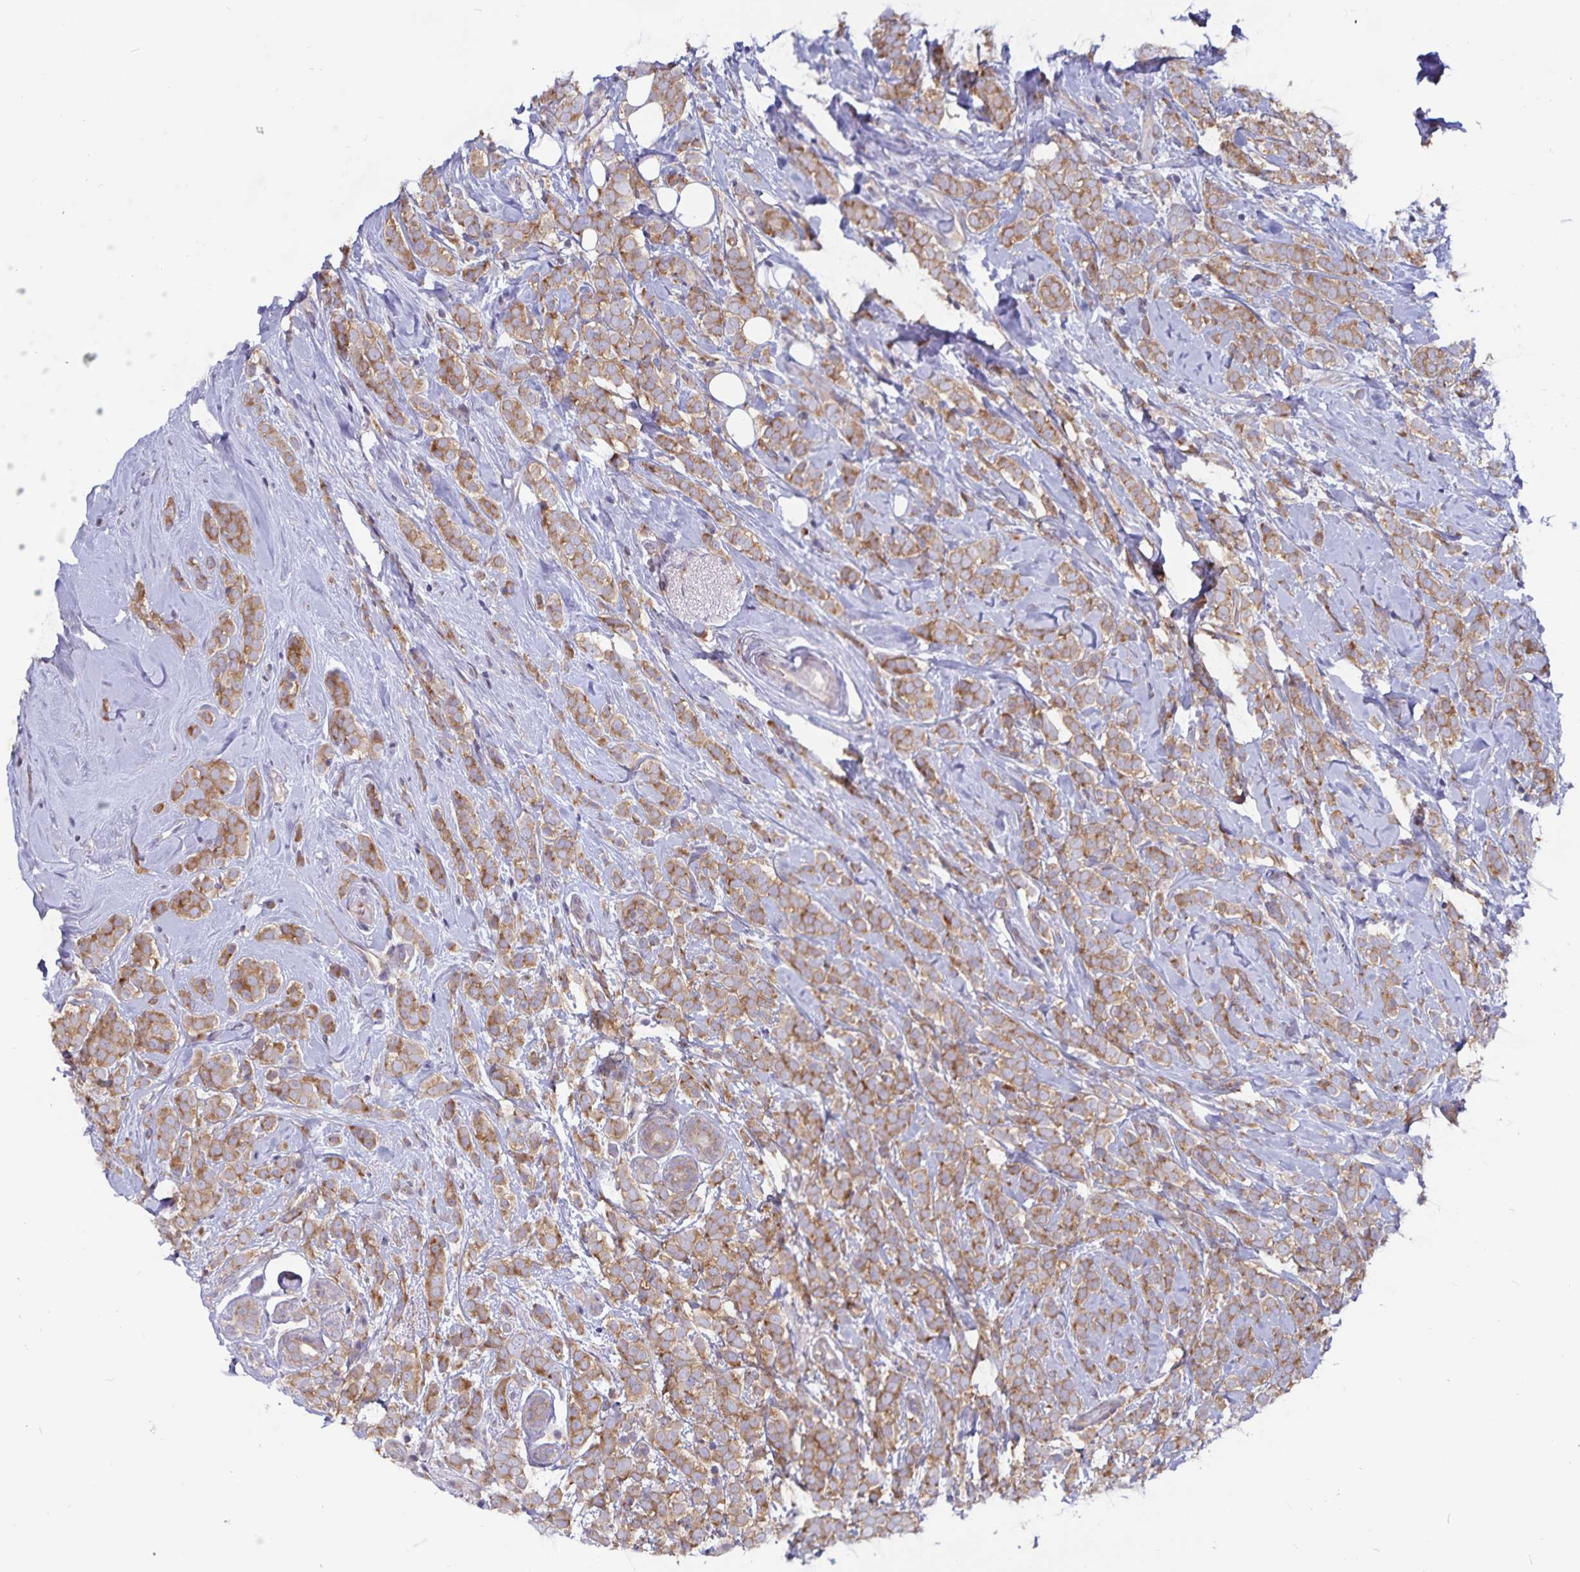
{"staining": {"intensity": "moderate", "quantity": ">75%", "location": "cytoplasmic/membranous"}, "tissue": "breast cancer", "cell_type": "Tumor cells", "image_type": "cancer", "snomed": [{"axis": "morphology", "description": "Lobular carcinoma"}, {"axis": "topography", "description": "Breast"}], "caption": "Immunohistochemical staining of breast lobular carcinoma displays medium levels of moderate cytoplasmic/membranous protein staining in approximately >75% of tumor cells.", "gene": "FAM120A", "patient": {"sex": "female", "age": 49}}